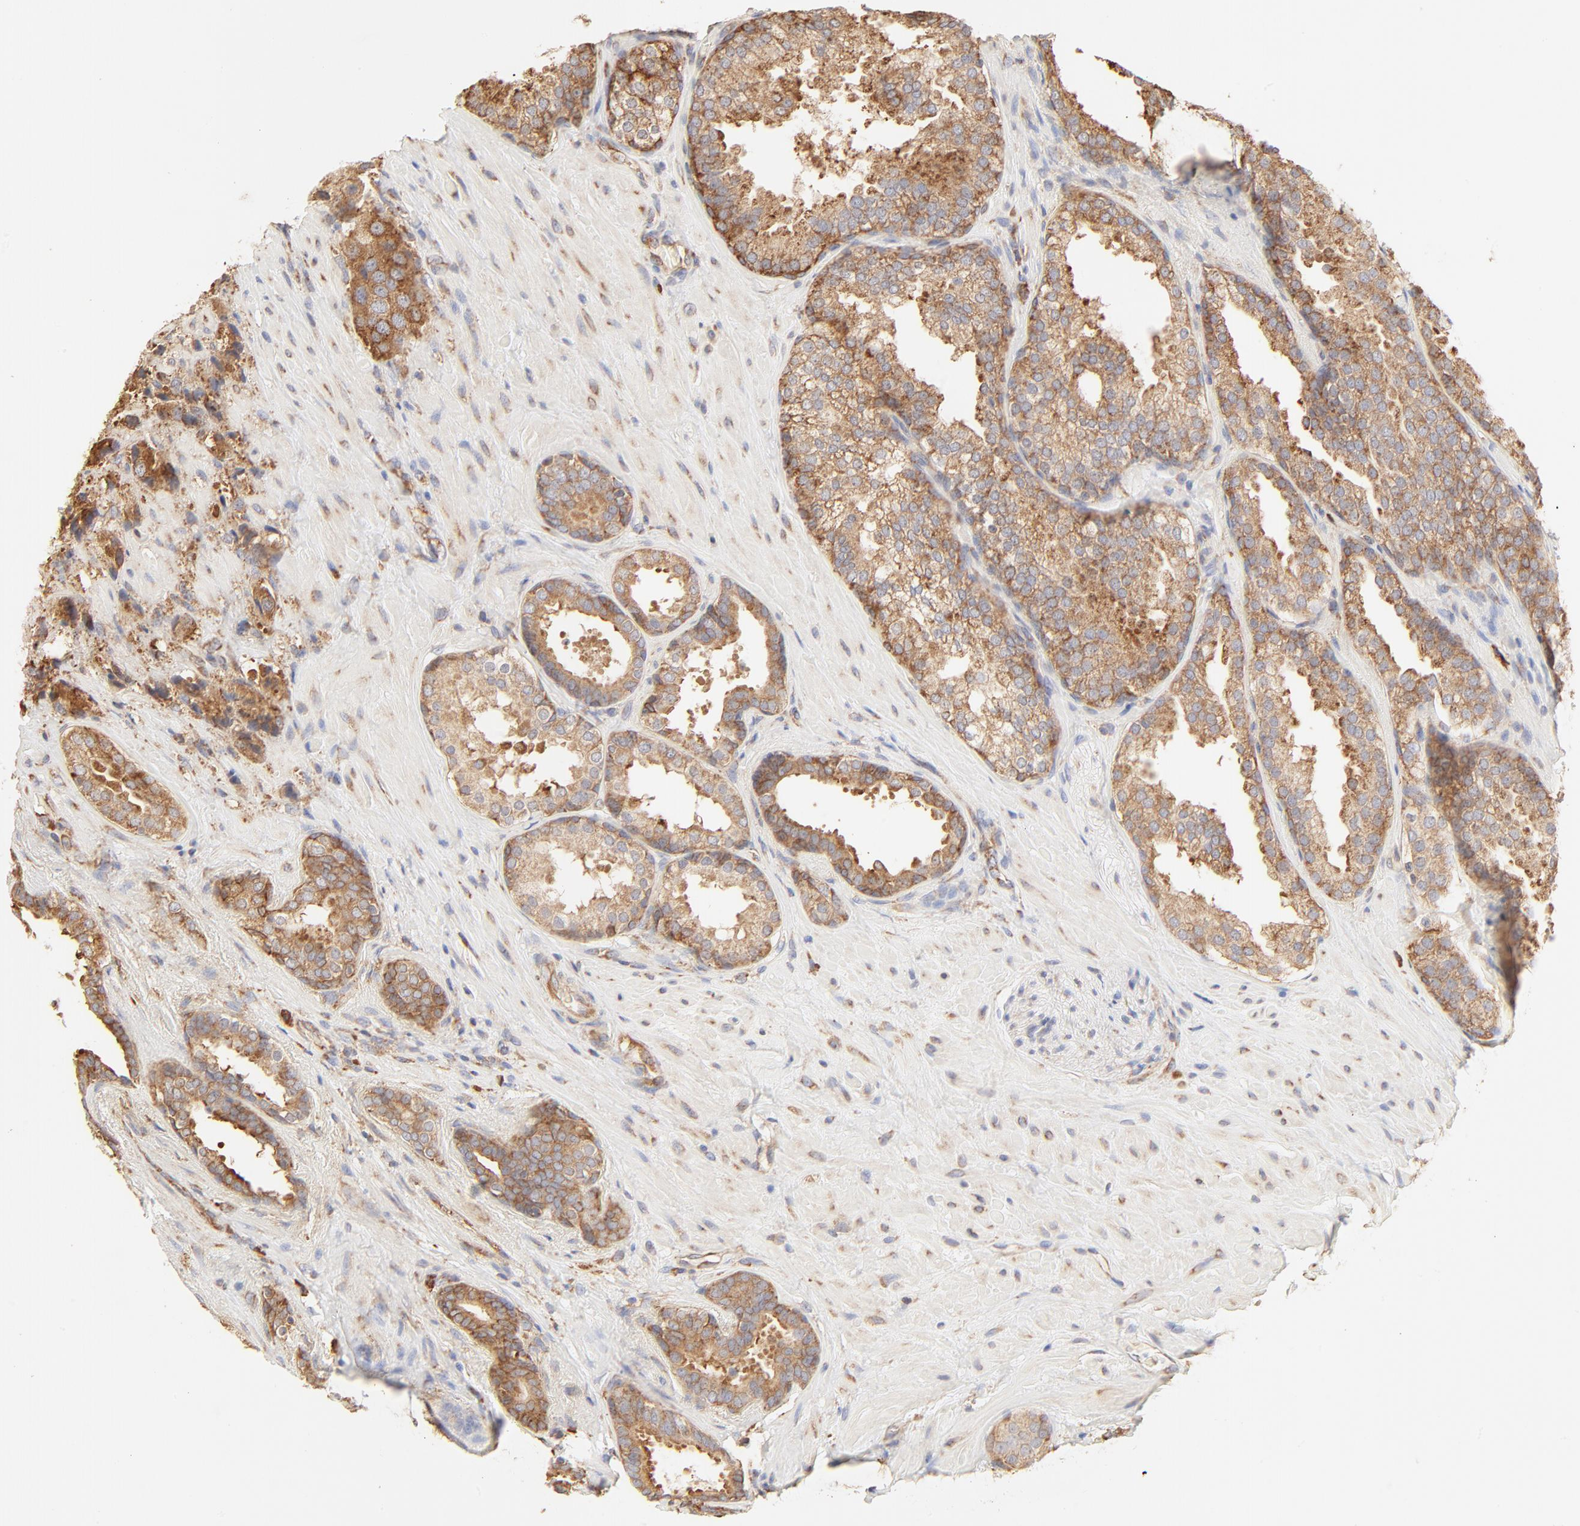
{"staining": {"intensity": "moderate", "quantity": ">75%", "location": "cytoplasmic/membranous"}, "tissue": "prostate cancer", "cell_type": "Tumor cells", "image_type": "cancer", "snomed": [{"axis": "morphology", "description": "Adenocarcinoma, High grade"}, {"axis": "topography", "description": "Prostate"}], "caption": "Prostate adenocarcinoma (high-grade) stained with DAB (3,3'-diaminobenzidine) immunohistochemistry (IHC) shows medium levels of moderate cytoplasmic/membranous expression in approximately >75% of tumor cells.", "gene": "RPS20", "patient": {"sex": "male", "age": 70}}